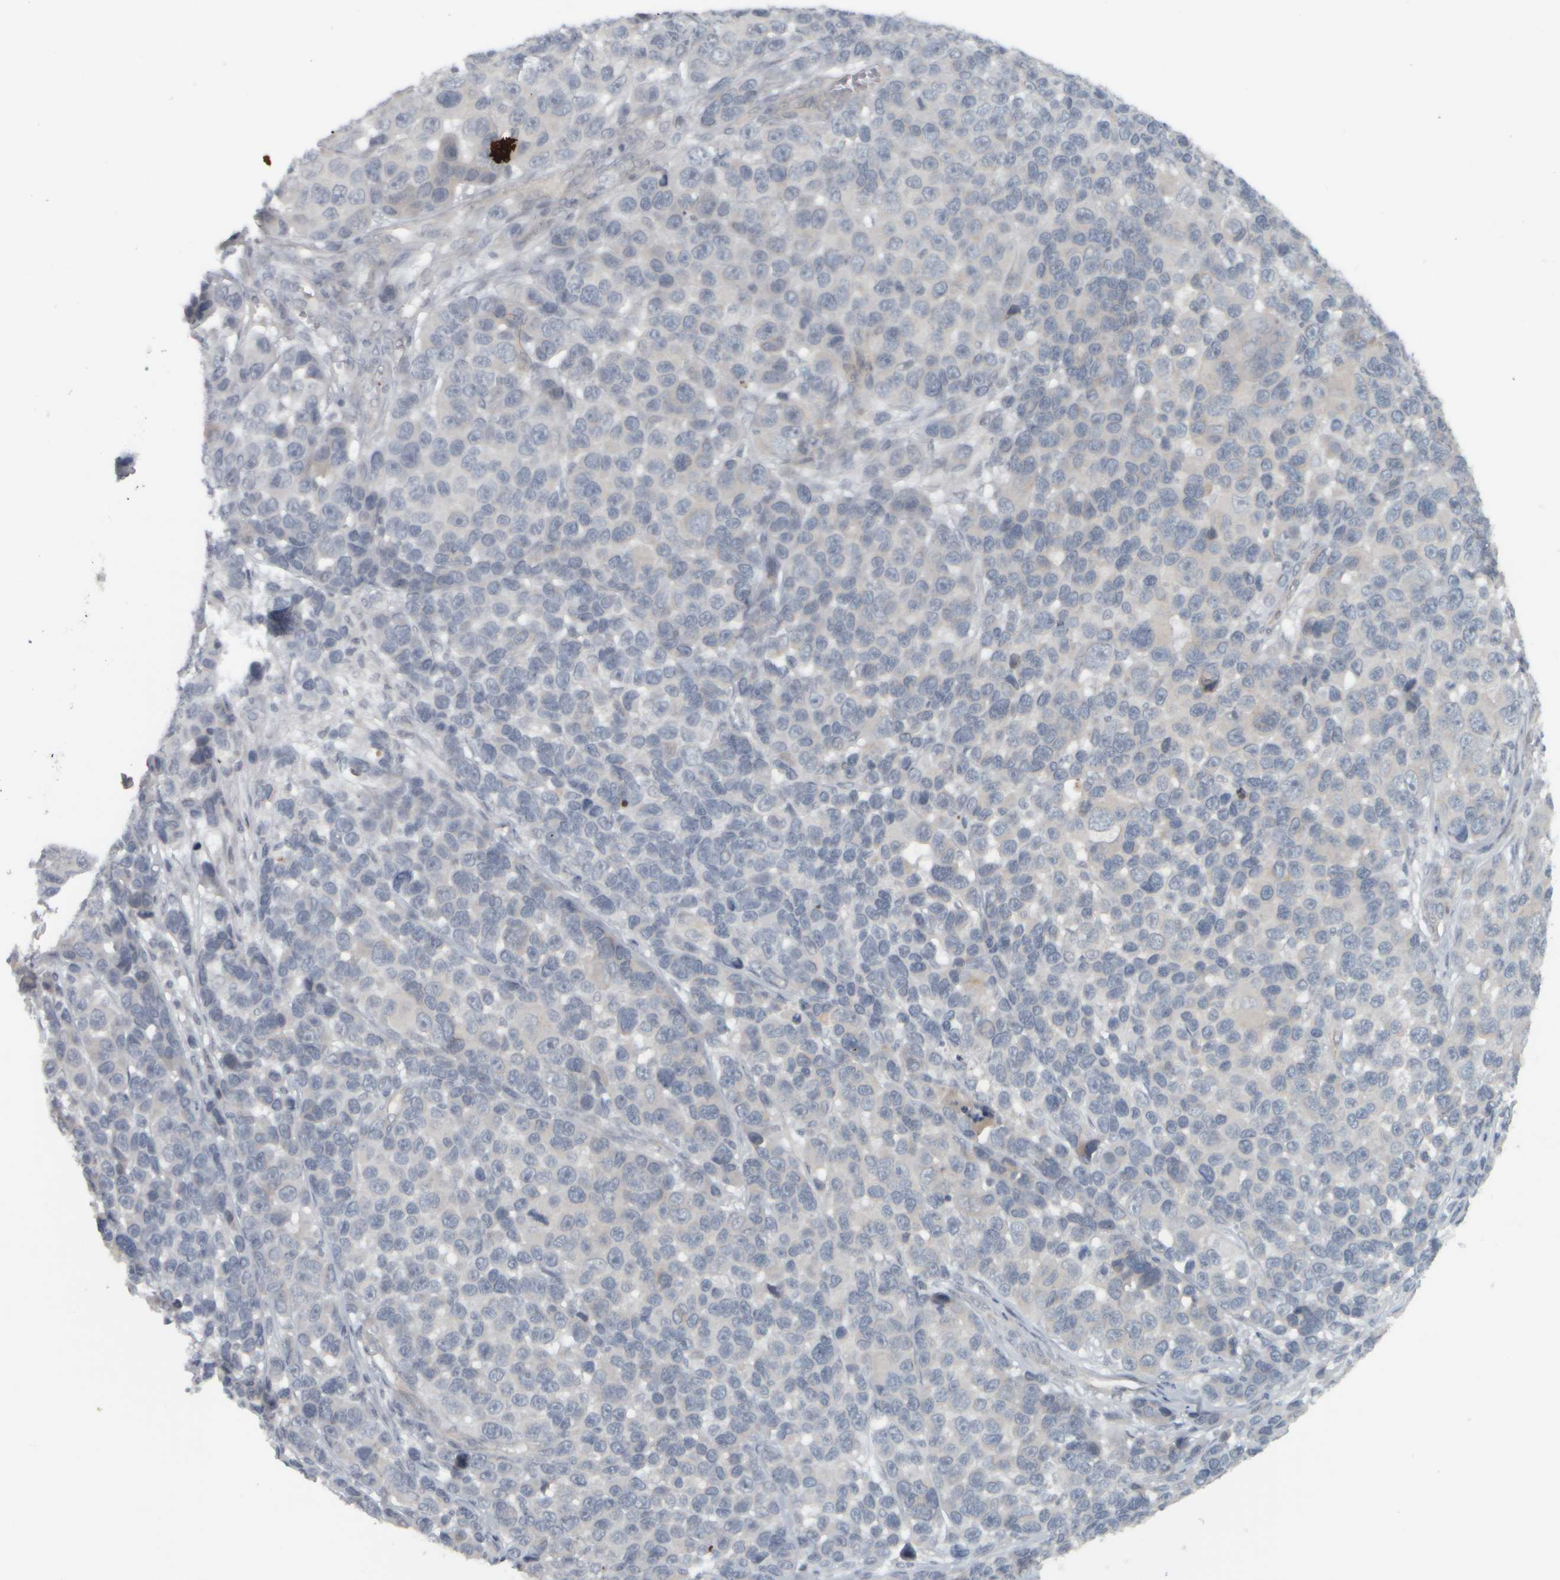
{"staining": {"intensity": "negative", "quantity": "none", "location": "none"}, "tissue": "melanoma", "cell_type": "Tumor cells", "image_type": "cancer", "snomed": [{"axis": "morphology", "description": "Malignant melanoma, NOS"}, {"axis": "topography", "description": "Skin"}], "caption": "Malignant melanoma stained for a protein using immunohistochemistry (IHC) exhibits no expression tumor cells.", "gene": "NAPG", "patient": {"sex": "male", "age": 53}}